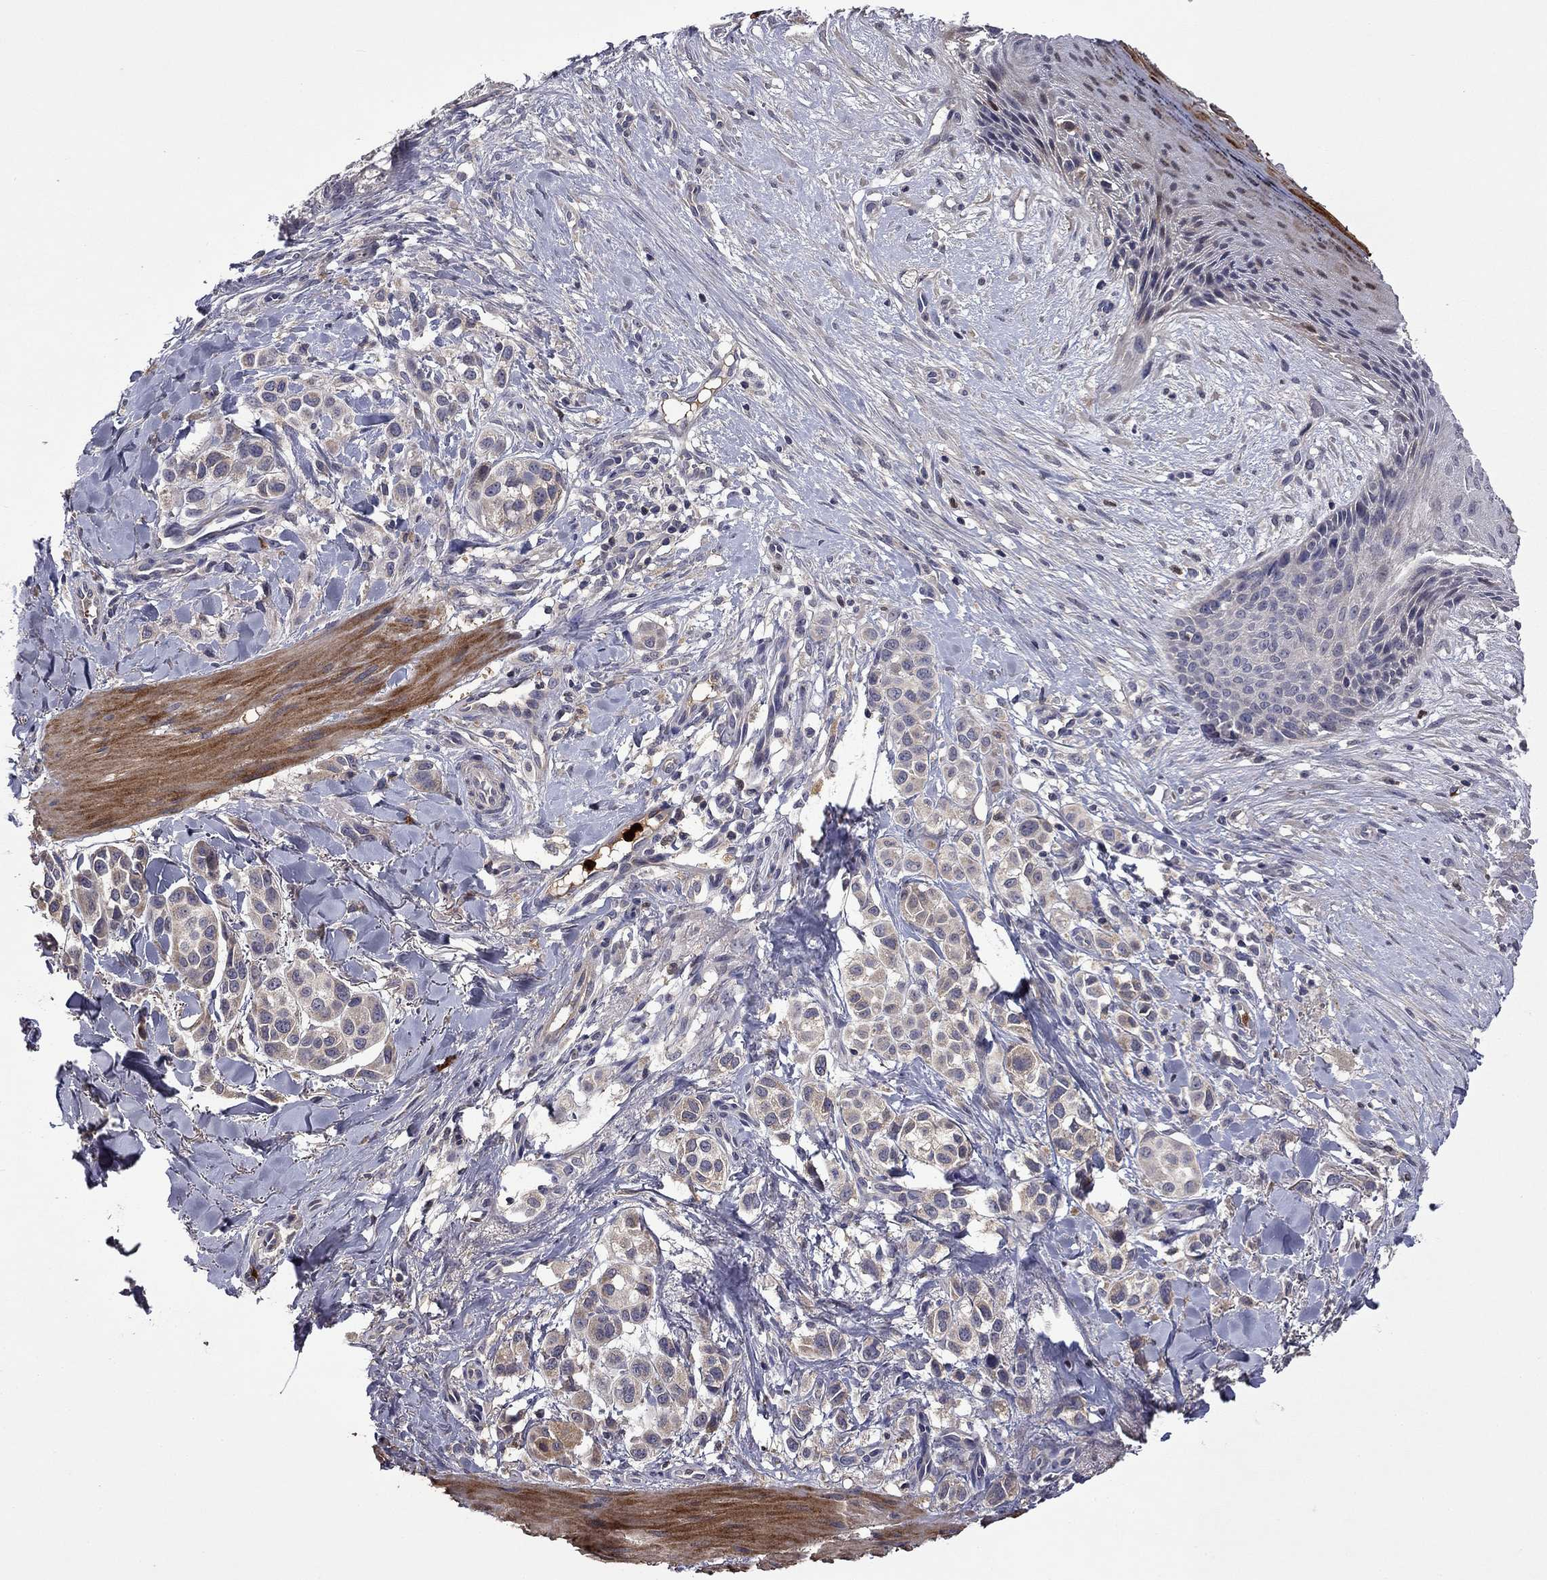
{"staining": {"intensity": "negative", "quantity": "none", "location": "none"}, "tissue": "melanoma", "cell_type": "Tumor cells", "image_type": "cancer", "snomed": [{"axis": "morphology", "description": "Malignant melanoma, NOS"}, {"axis": "topography", "description": "Skin"}], "caption": "IHC histopathology image of neoplastic tissue: malignant melanoma stained with DAB (3,3'-diaminobenzidine) shows no significant protein expression in tumor cells.", "gene": "SATB1", "patient": {"sex": "male", "age": 57}}